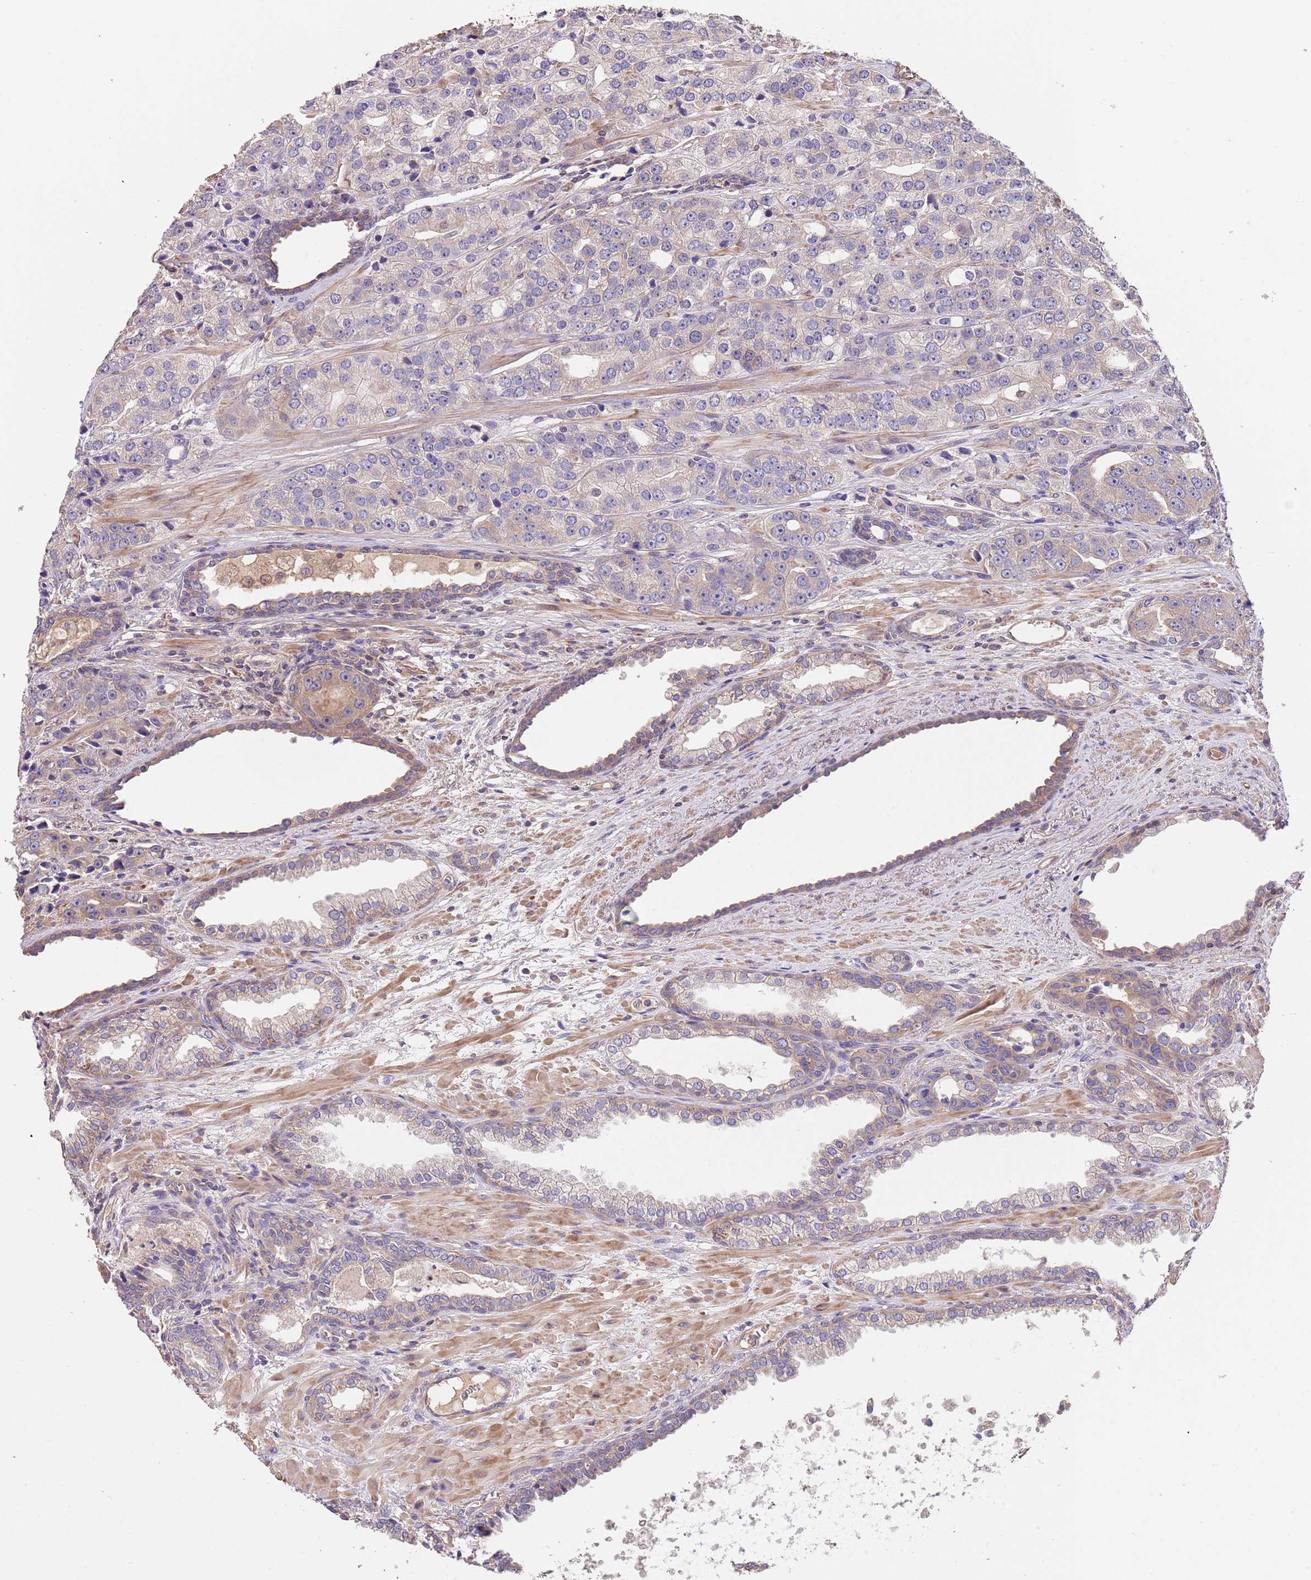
{"staining": {"intensity": "weak", "quantity": "<25%", "location": "cytoplasmic/membranous"}, "tissue": "prostate cancer", "cell_type": "Tumor cells", "image_type": "cancer", "snomed": [{"axis": "morphology", "description": "Adenocarcinoma, High grade"}, {"axis": "topography", "description": "Prostate"}], "caption": "A high-resolution image shows immunohistochemistry (IHC) staining of high-grade adenocarcinoma (prostate), which displays no significant expression in tumor cells.", "gene": "FAM89B", "patient": {"sex": "male", "age": 71}}